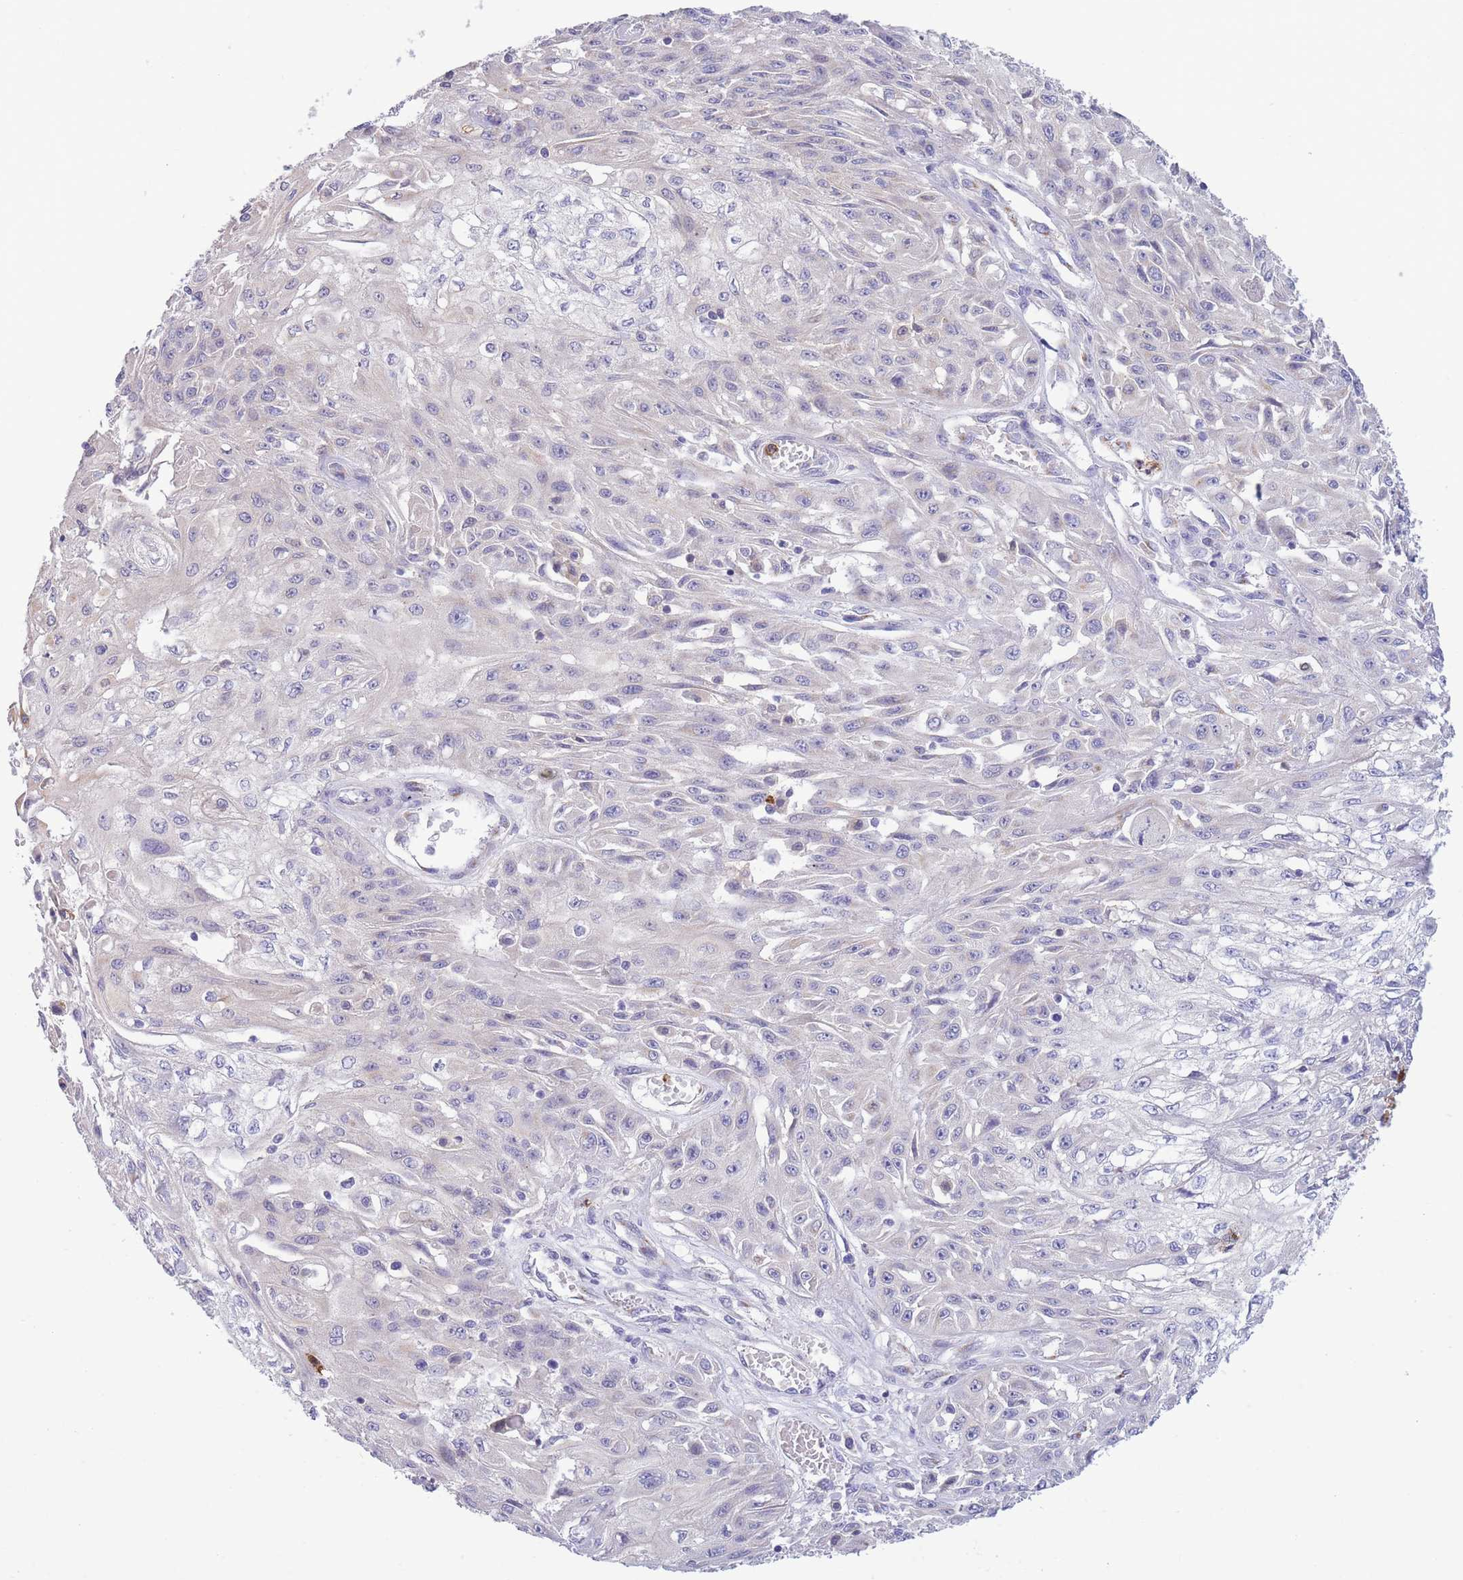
{"staining": {"intensity": "negative", "quantity": "none", "location": "none"}, "tissue": "skin cancer", "cell_type": "Tumor cells", "image_type": "cancer", "snomed": [{"axis": "morphology", "description": "Squamous cell carcinoma, NOS"}, {"axis": "morphology", "description": "Squamous cell carcinoma, metastatic, NOS"}, {"axis": "topography", "description": "Skin"}, {"axis": "topography", "description": "Lymph node"}], "caption": "DAB immunohistochemical staining of skin squamous cell carcinoma shows no significant staining in tumor cells.", "gene": "CENPM", "patient": {"sex": "male", "age": 75}}